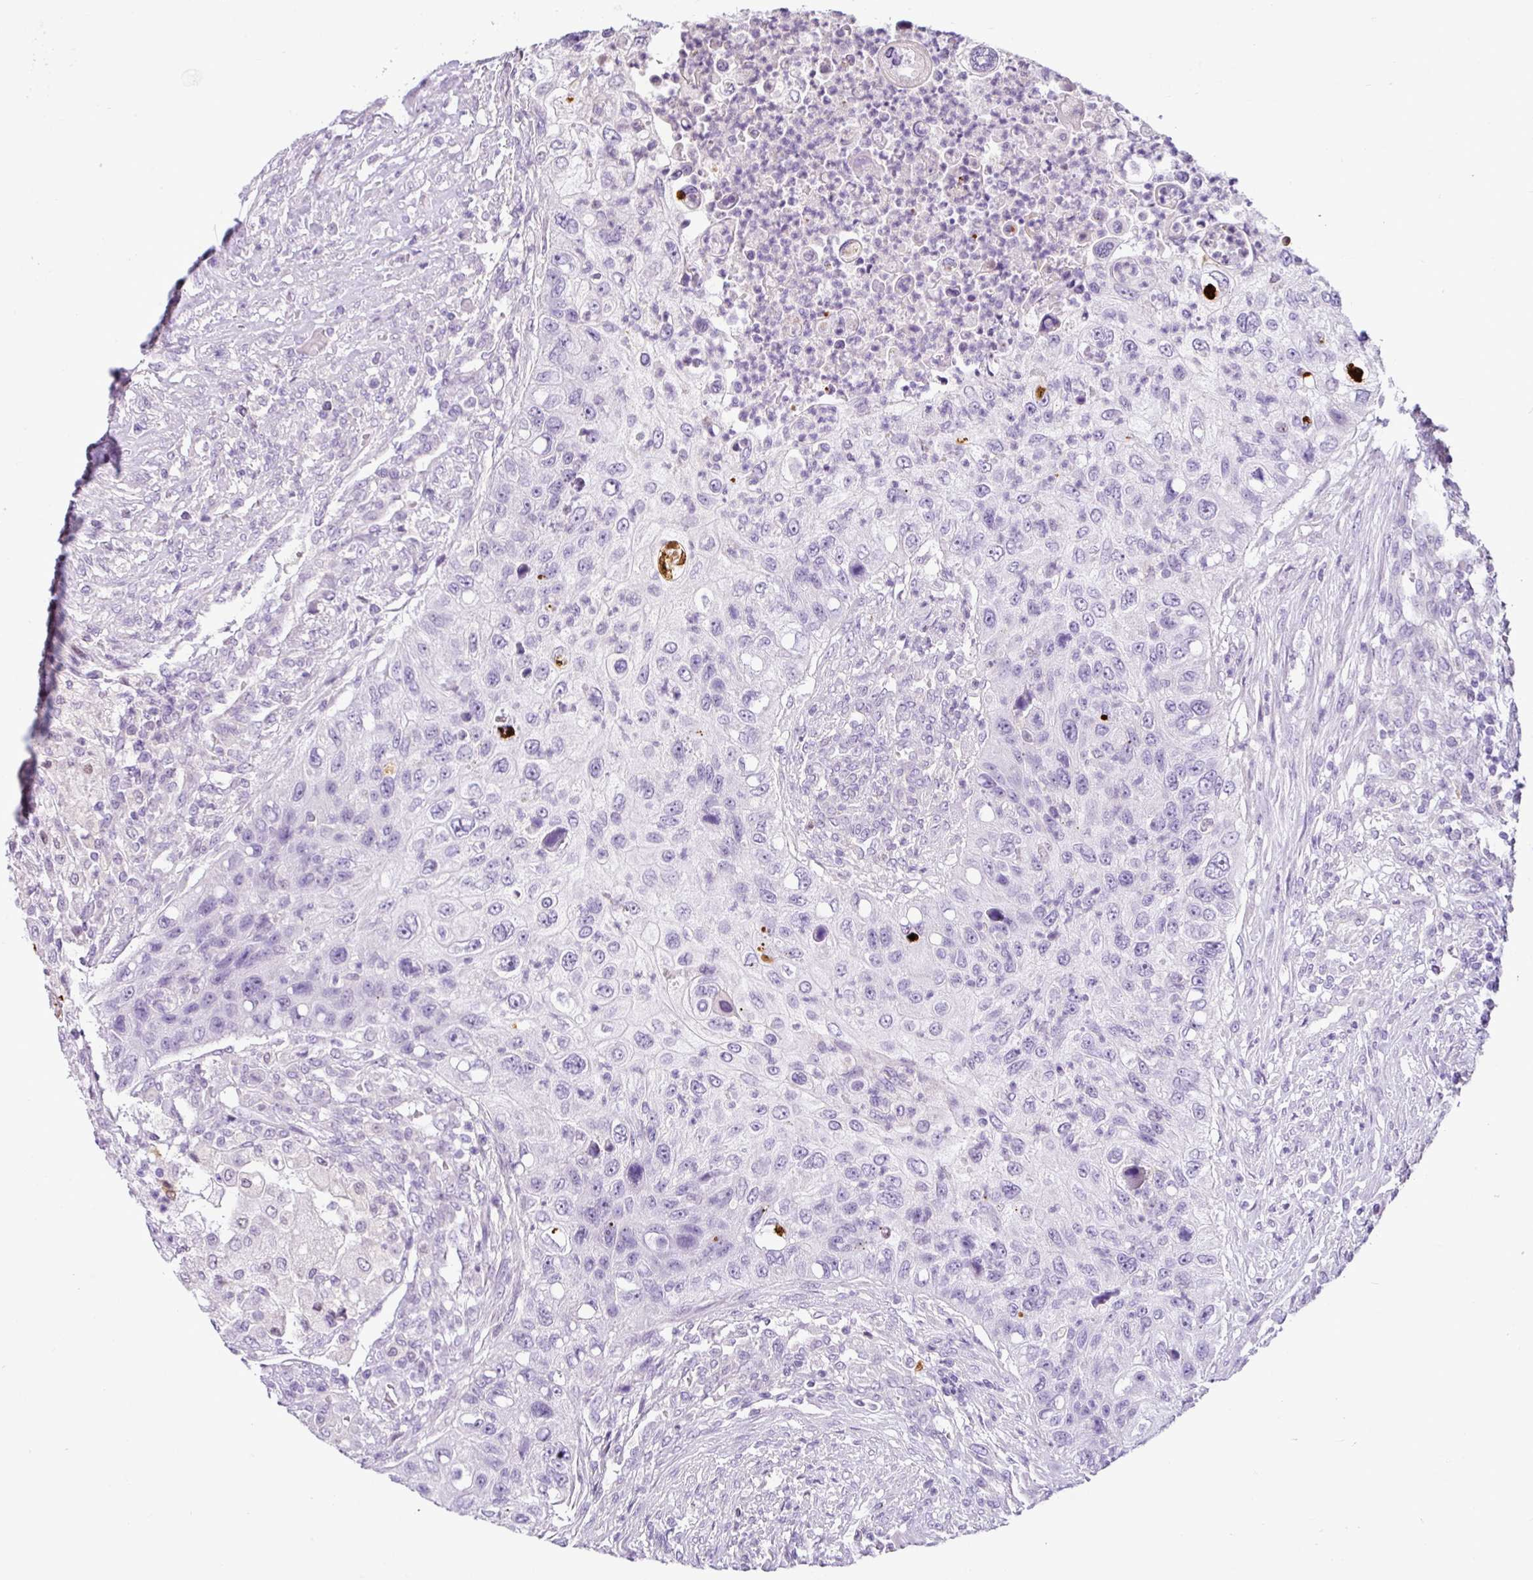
{"staining": {"intensity": "negative", "quantity": "none", "location": "none"}, "tissue": "urothelial cancer", "cell_type": "Tumor cells", "image_type": "cancer", "snomed": [{"axis": "morphology", "description": "Urothelial carcinoma, High grade"}, {"axis": "topography", "description": "Urinary bladder"}], "caption": "Immunohistochemical staining of urothelial carcinoma (high-grade) demonstrates no significant staining in tumor cells. (DAB (3,3'-diaminobenzidine) IHC, high magnification).", "gene": "HMCN2", "patient": {"sex": "female", "age": 60}}